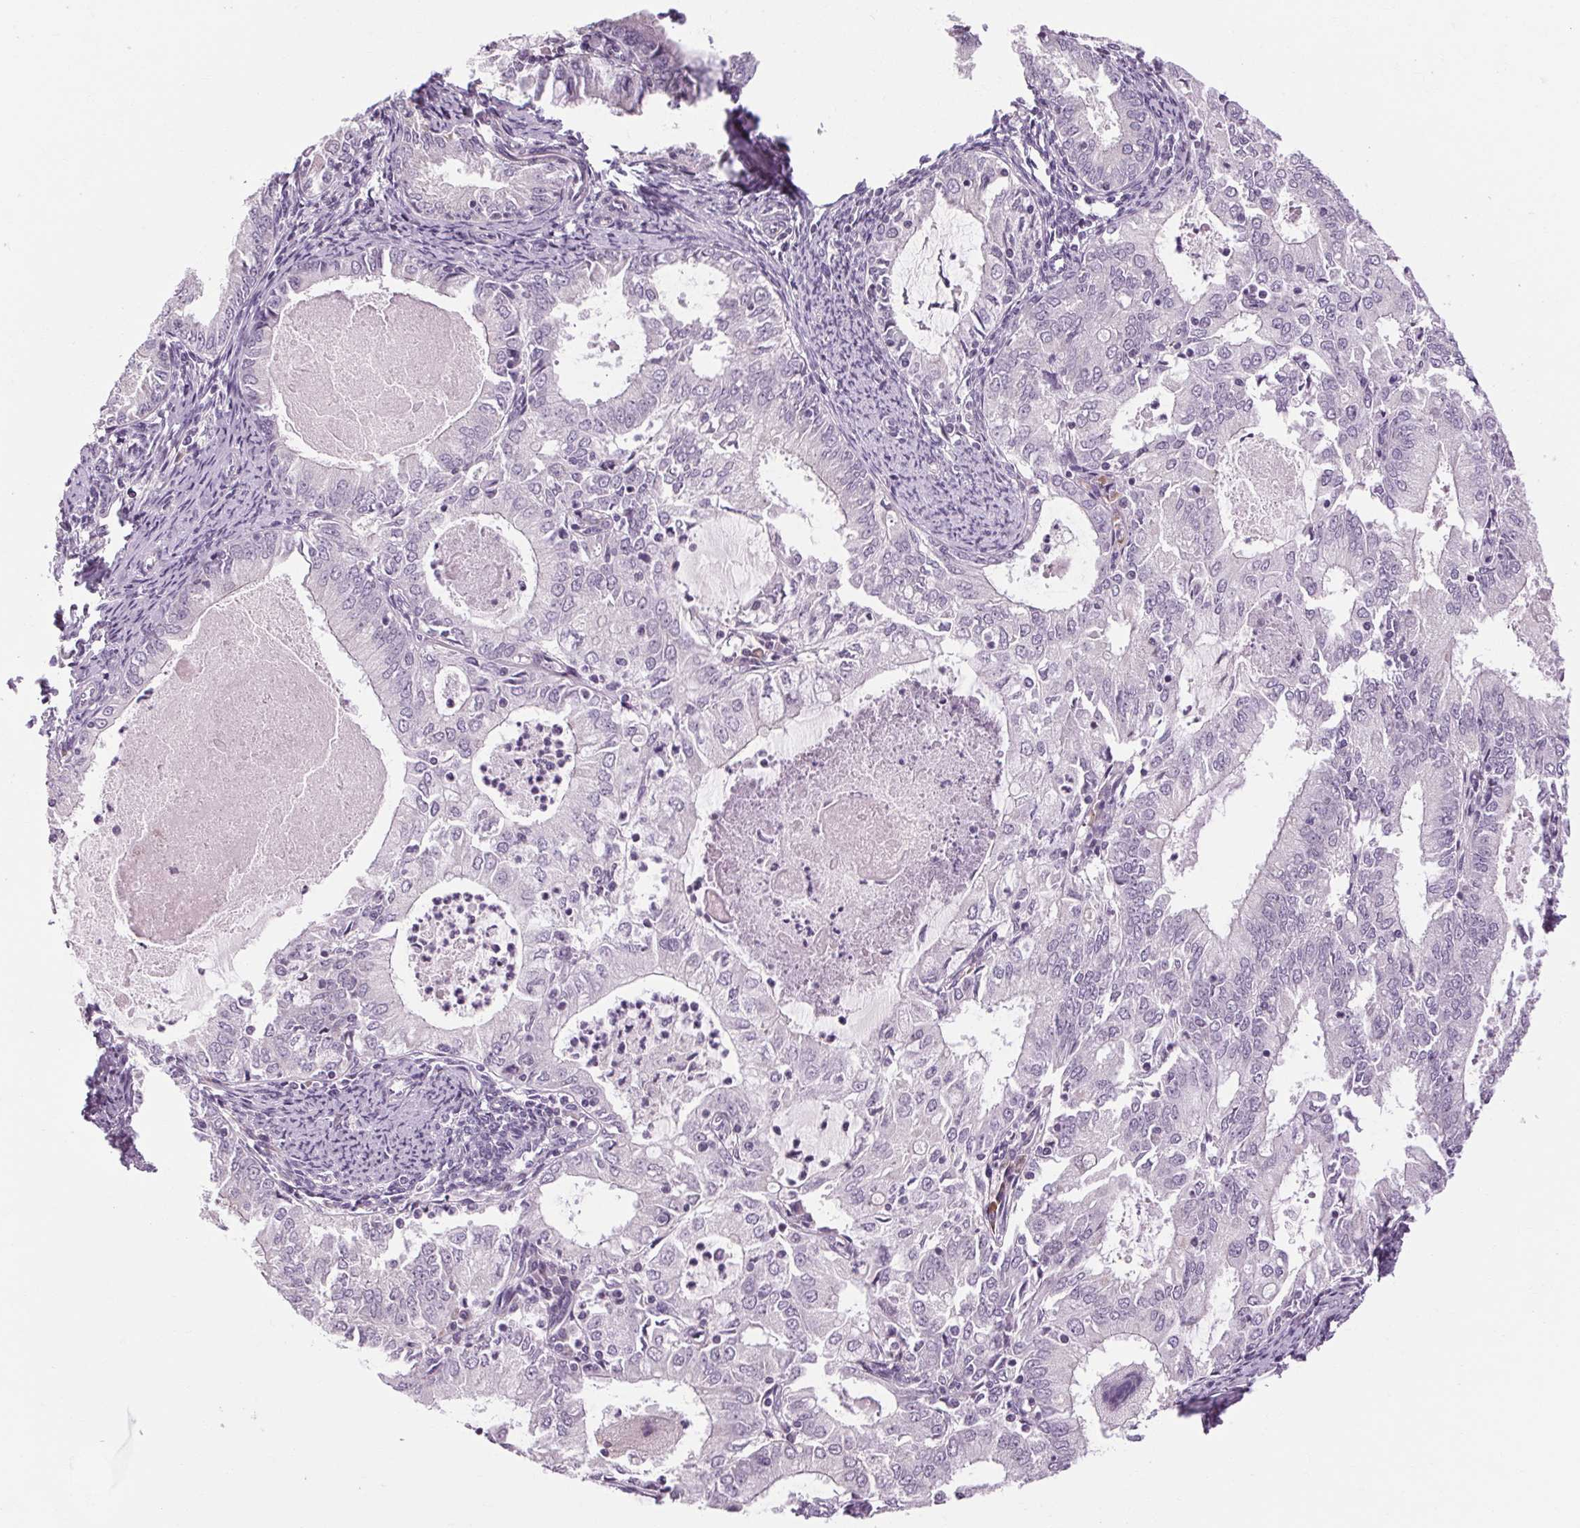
{"staining": {"intensity": "negative", "quantity": "none", "location": "none"}, "tissue": "endometrial cancer", "cell_type": "Tumor cells", "image_type": "cancer", "snomed": [{"axis": "morphology", "description": "Adenocarcinoma, NOS"}, {"axis": "topography", "description": "Endometrium"}], "caption": "The image reveals no staining of tumor cells in adenocarcinoma (endometrial).", "gene": "KLHL40", "patient": {"sex": "female", "age": 57}}